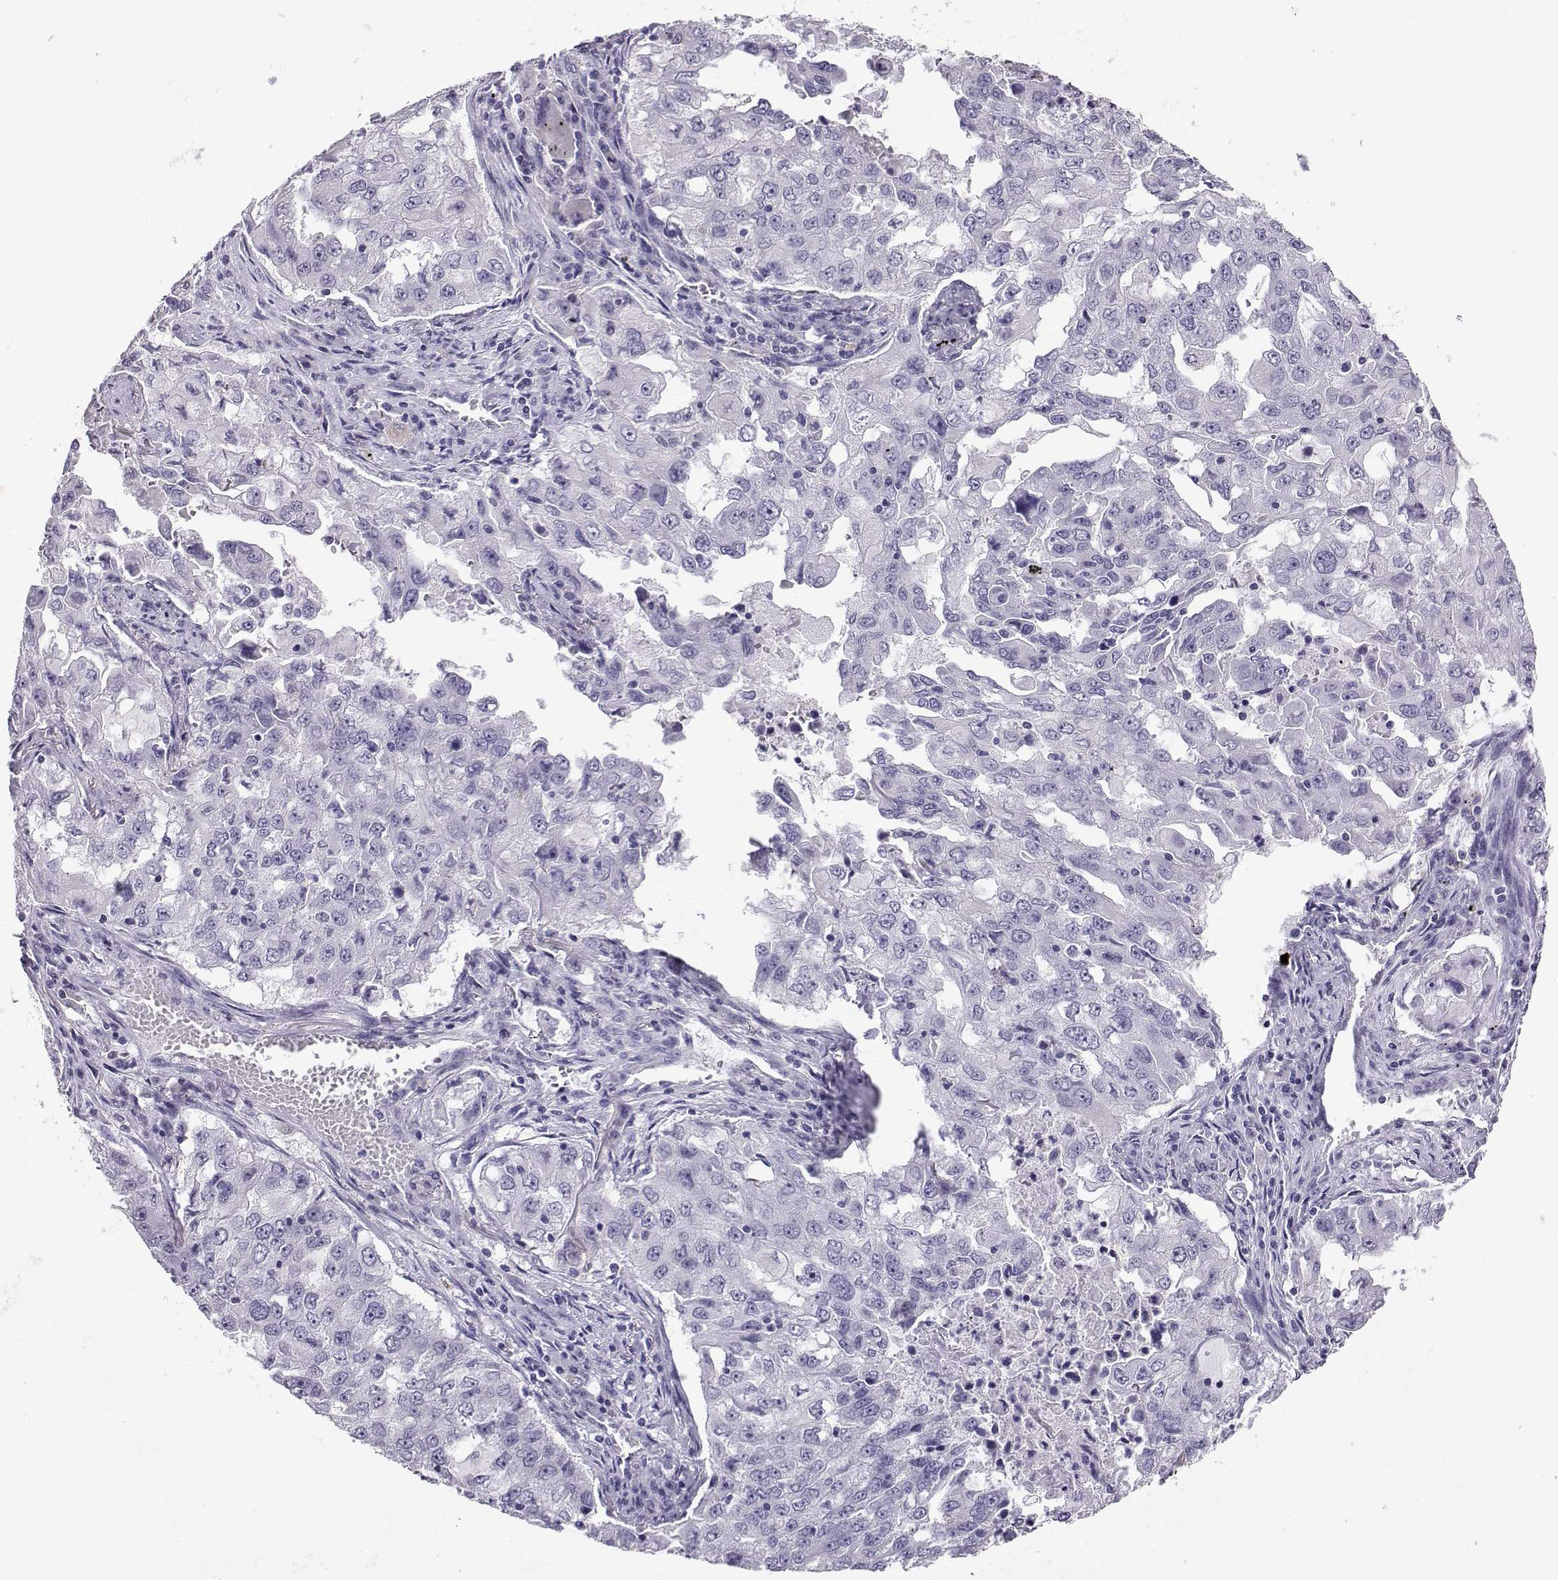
{"staining": {"intensity": "negative", "quantity": "none", "location": "none"}, "tissue": "lung cancer", "cell_type": "Tumor cells", "image_type": "cancer", "snomed": [{"axis": "morphology", "description": "Adenocarcinoma, NOS"}, {"axis": "topography", "description": "Lung"}], "caption": "IHC image of neoplastic tissue: adenocarcinoma (lung) stained with DAB displays no significant protein expression in tumor cells.", "gene": "TBR1", "patient": {"sex": "female", "age": 61}}